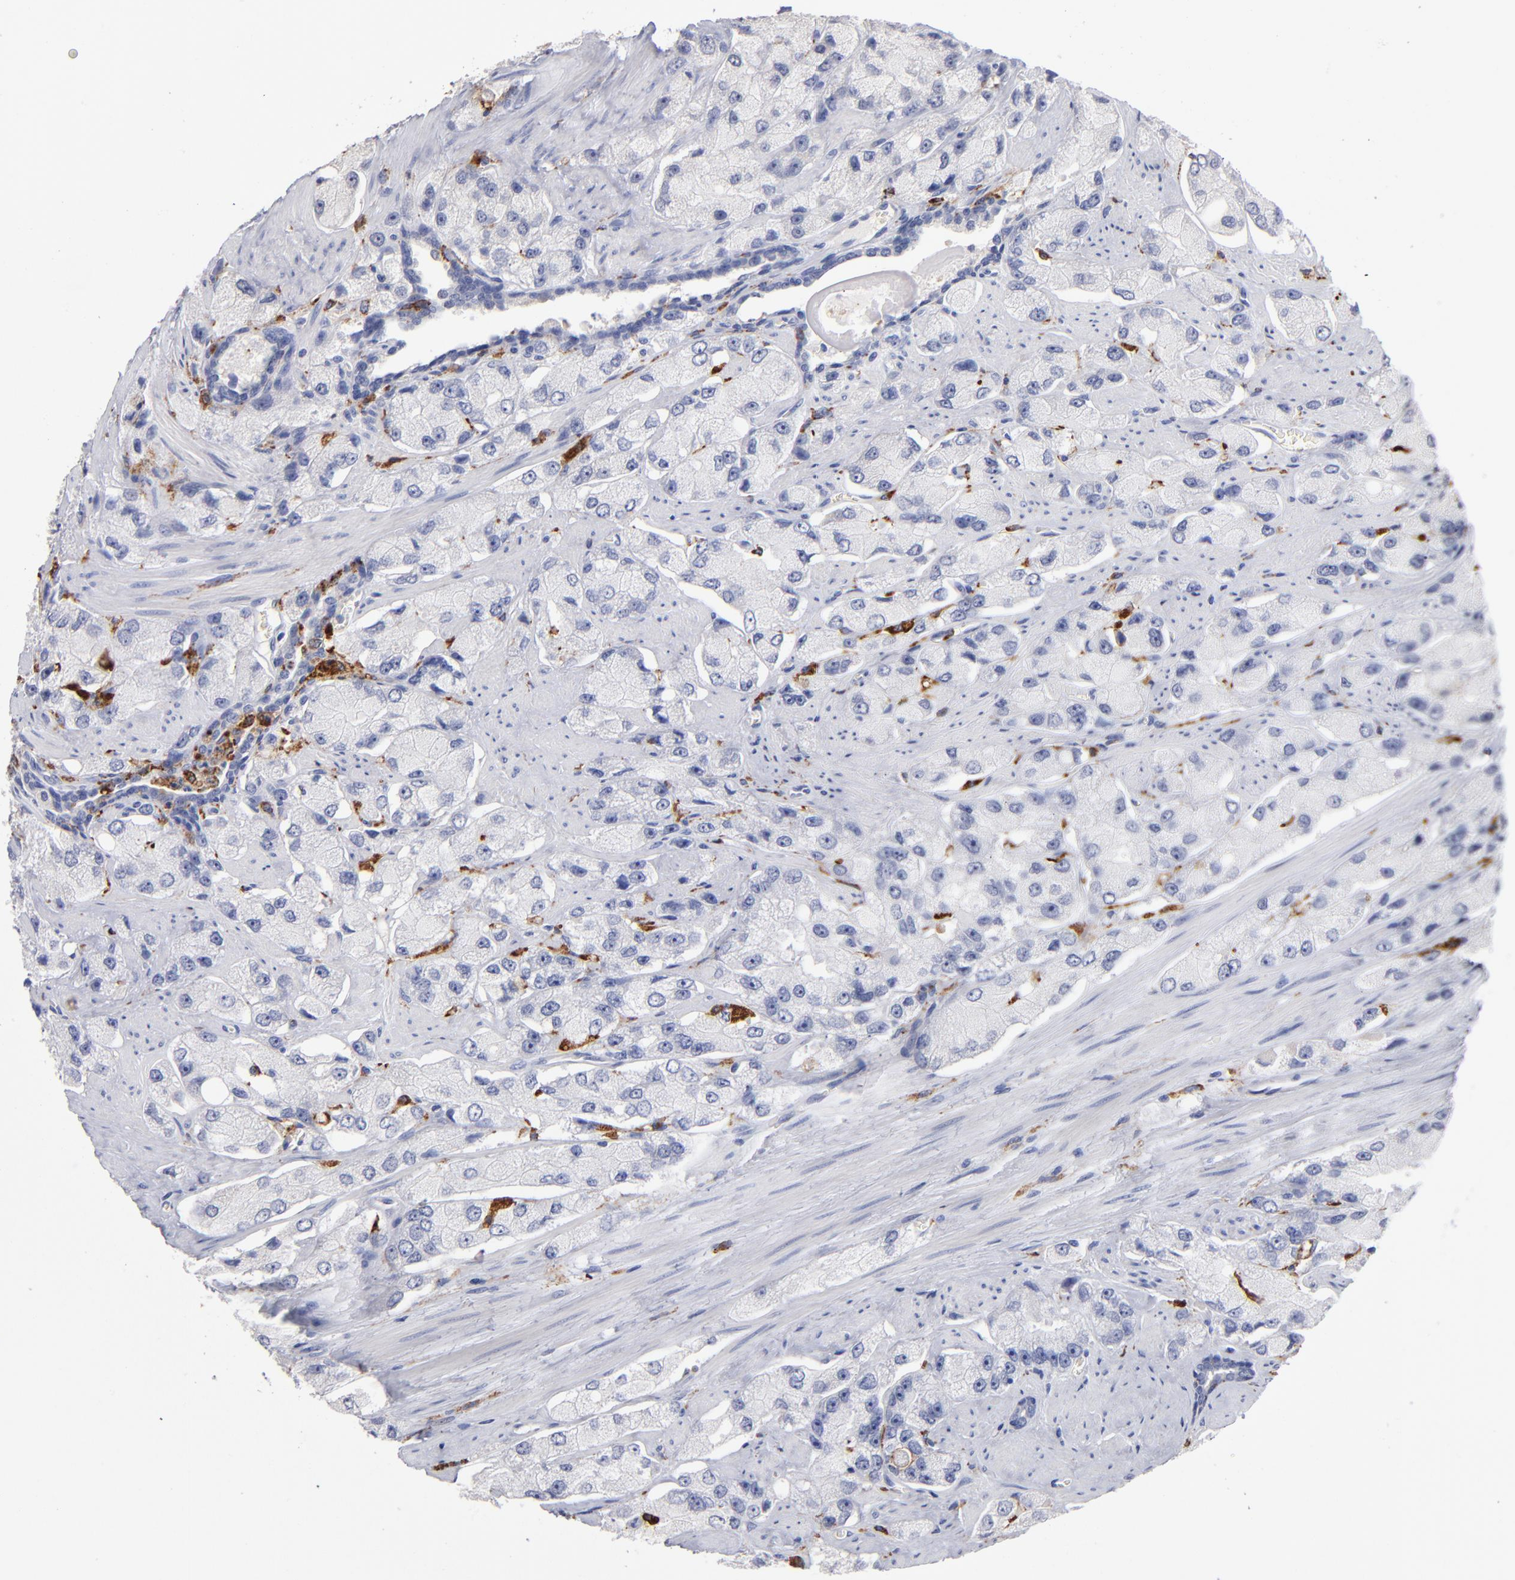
{"staining": {"intensity": "negative", "quantity": "none", "location": "none"}, "tissue": "prostate cancer", "cell_type": "Tumor cells", "image_type": "cancer", "snomed": [{"axis": "morphology", "description": "Adenocarcinoma, High grade"}, {"axis": "topography", "description": "Prostate"}], "caption": "DAB (3,3'-diaminobenzidine) immunohistochemical staining of human adenocarcinoma (high-grade) (prostate) exhibits no significant positivity in tumor cells.", "gene": "CD180", "patient": {"sex": "male", "age": 58}}